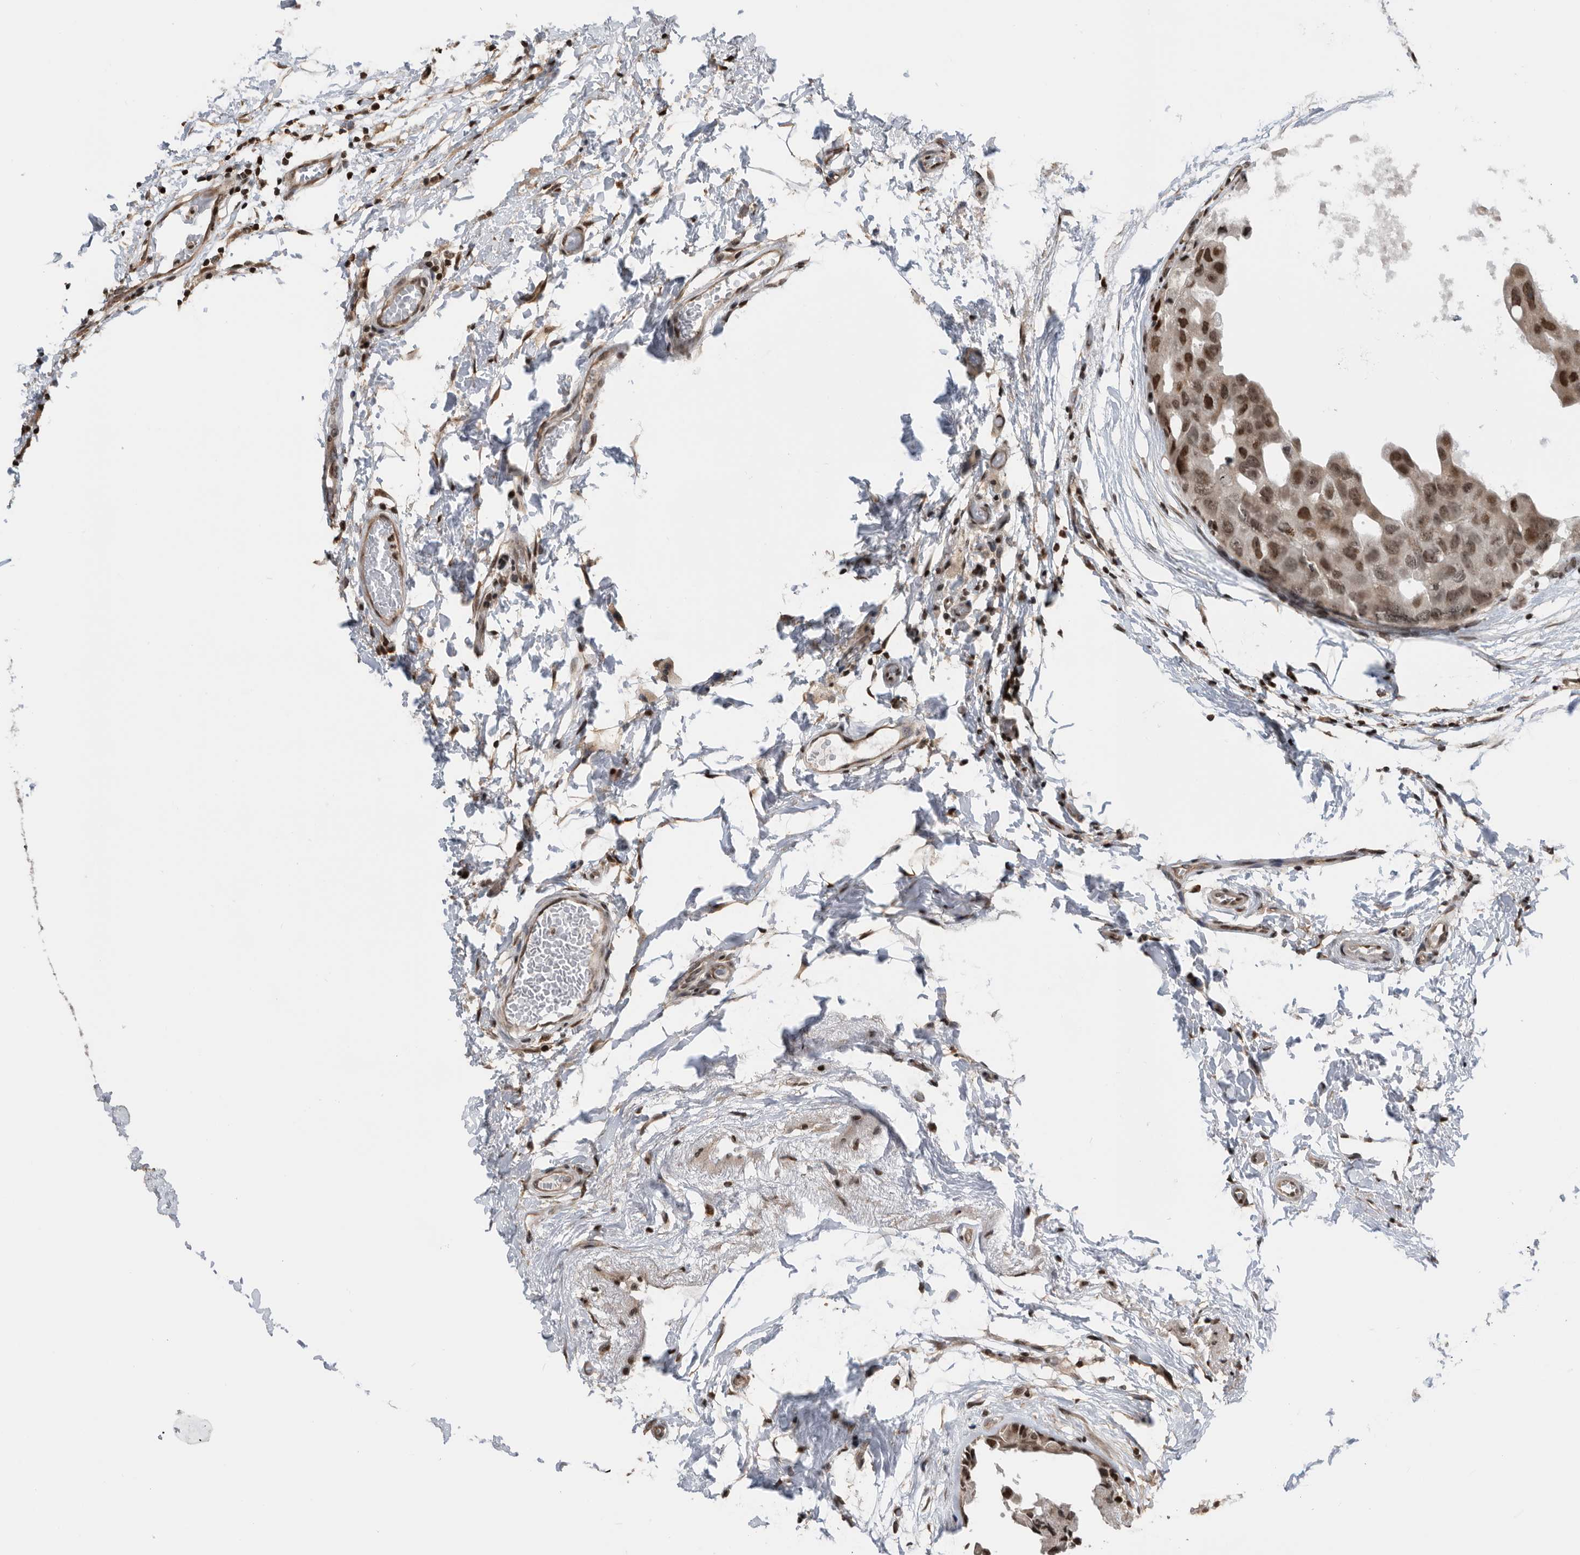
{"staining": {"intensity": "moderate", "quantity": ">75%", "location": "nuclear"}, "tissue": "breast cancer", "cell_type": "Tumor cells", "image_type": "cancer", "snomed": [{"axis": "morphology", "description": "Duct carcinoma"}, {"axis": "topography", "description": "Breast"}], "caption": "IHC (DAB (3,3'-diaminobenzidine)) staining of breast invasive ductal carcinoma exhibits moderate nuclear protein positivity in about >75% of tumor cells.", "gene": "SNRNP48", "patient": {"sex": "female", "age": 62}}